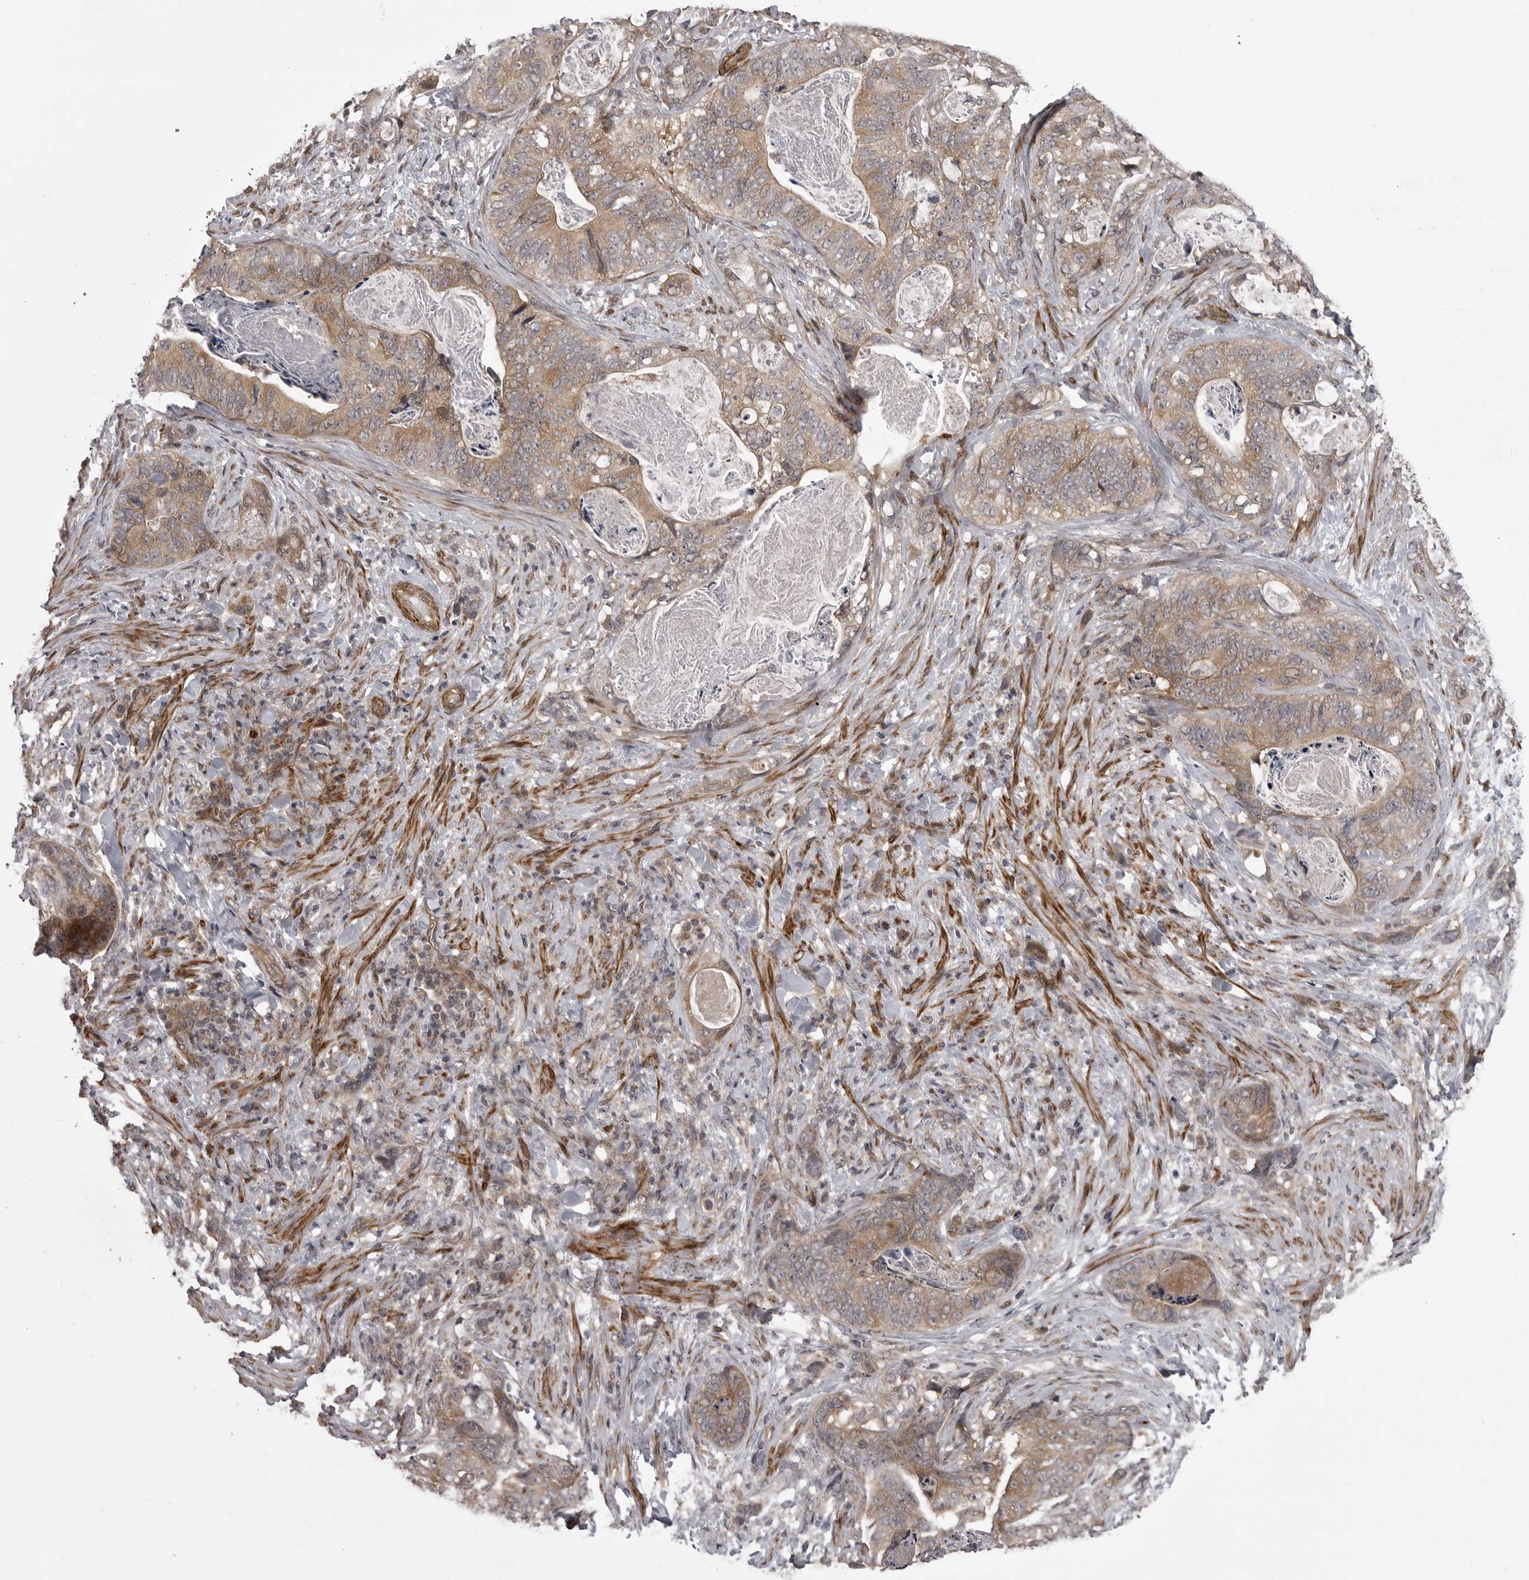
{"staining": {"intensity": "moderate", "quantity": ">75%", "location": "cytoplasmic/membranous"}, "tissue": "stomach cancer", "cell_type": "Tumor cells", "image_type": "cancer", "snomed": [{"axis": "morphology", "description": "Normal tissue, NOS"}, {"axis": "morphology", "description": "Adenocarcinoma, NOS"}, {"axis": "topography", "description": "Stomach"}], "caption": "Immunohistochemistry micrograph of adenocarcinoma (stomach) stained for a protein (brown), which demonstrates medium levels of moderate cytoplasmic/membranous positivity in approximately >75% of tumor cells.", "gene": "SNX16", "patient": {"sex": "female", "age": 89}}